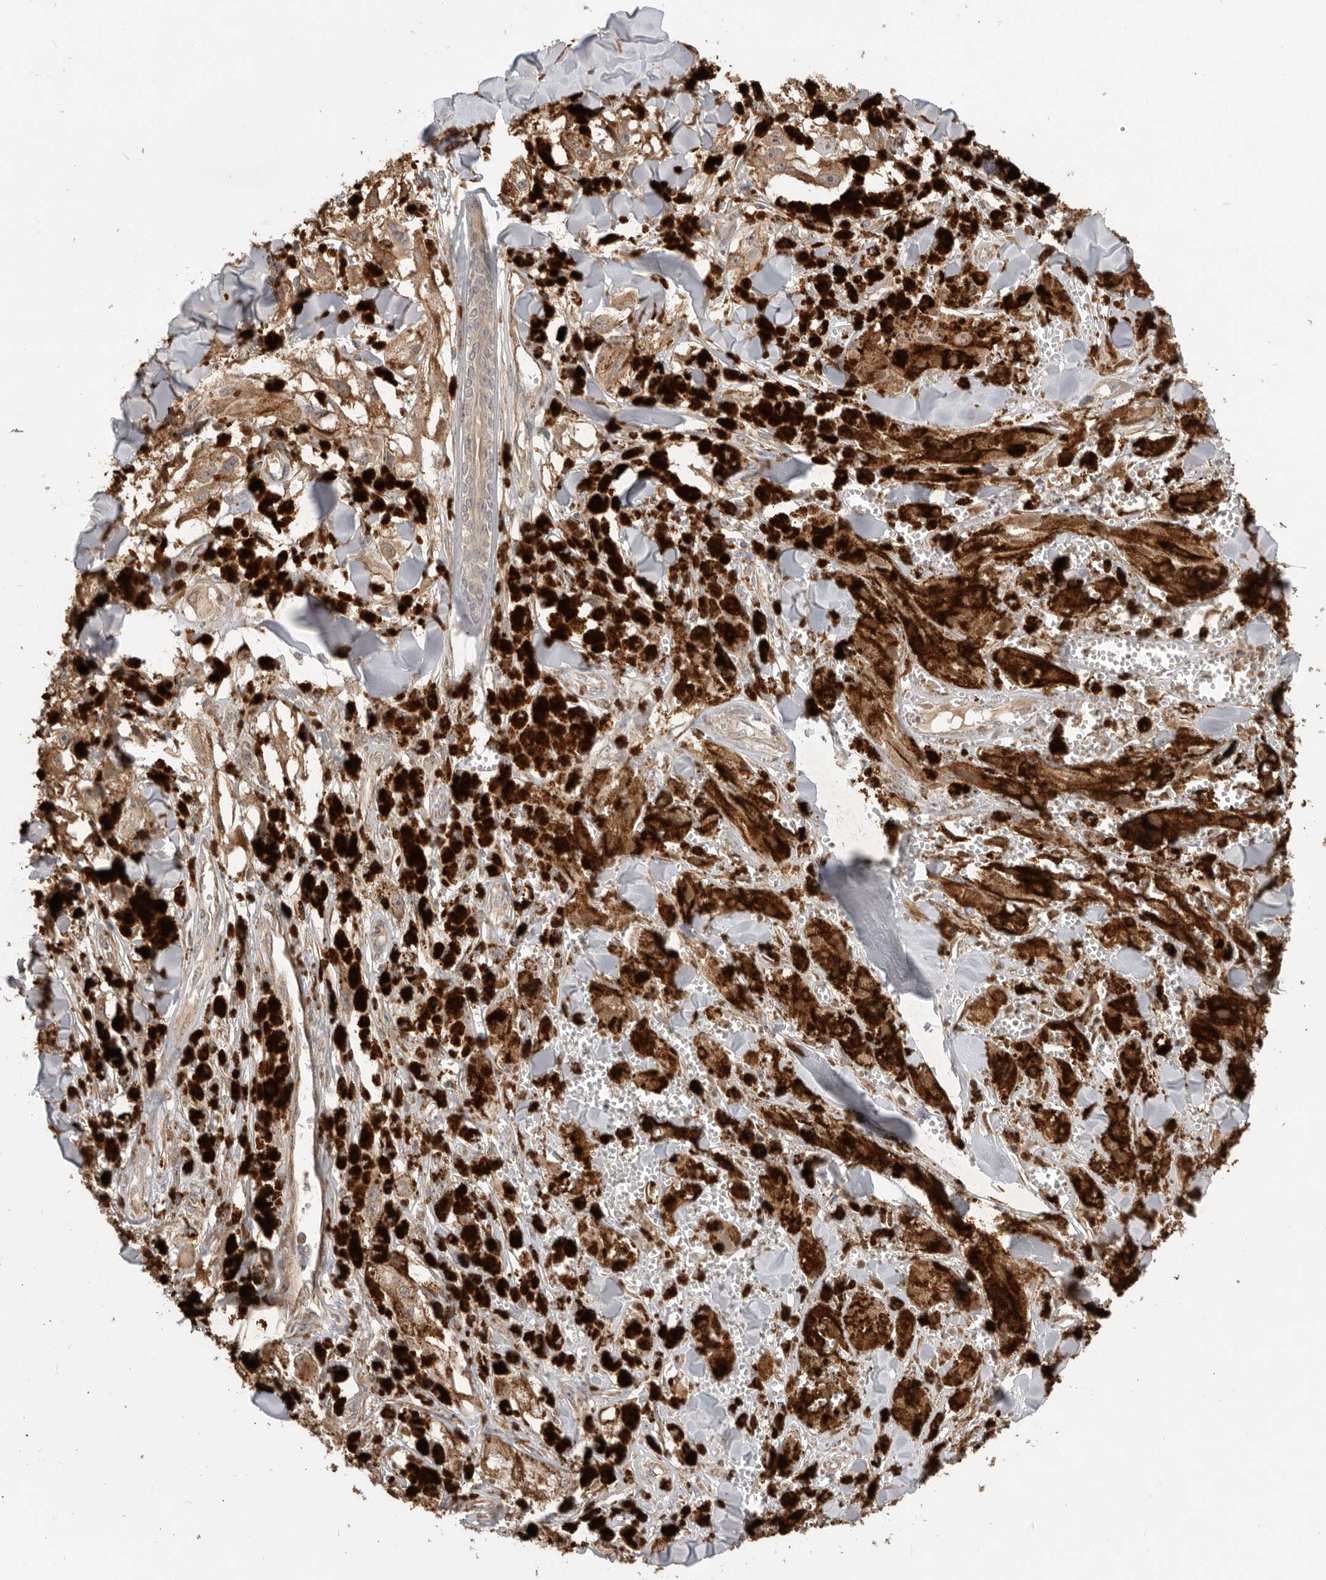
{"staining": {"intensity": "weak", "quantity": ">75%", "location": "cytoplasmic/membranous"}, "tissue": "melanoma", "cell_type": "Tumor cells", "image_type": "cancer", "snomed": [{"axis": "morphology", "description": "Malignant melanoma, NOS"}, {"axis": "topography", "description": "Skin"}], "caption": "Immunohistochemical staining of melanoma displays low levels of weak cytoplasmic/membranous positivity in about >75% of tumor cells.", "gene": "DPH7", "patient": {"sex": "male", "age": 88}}